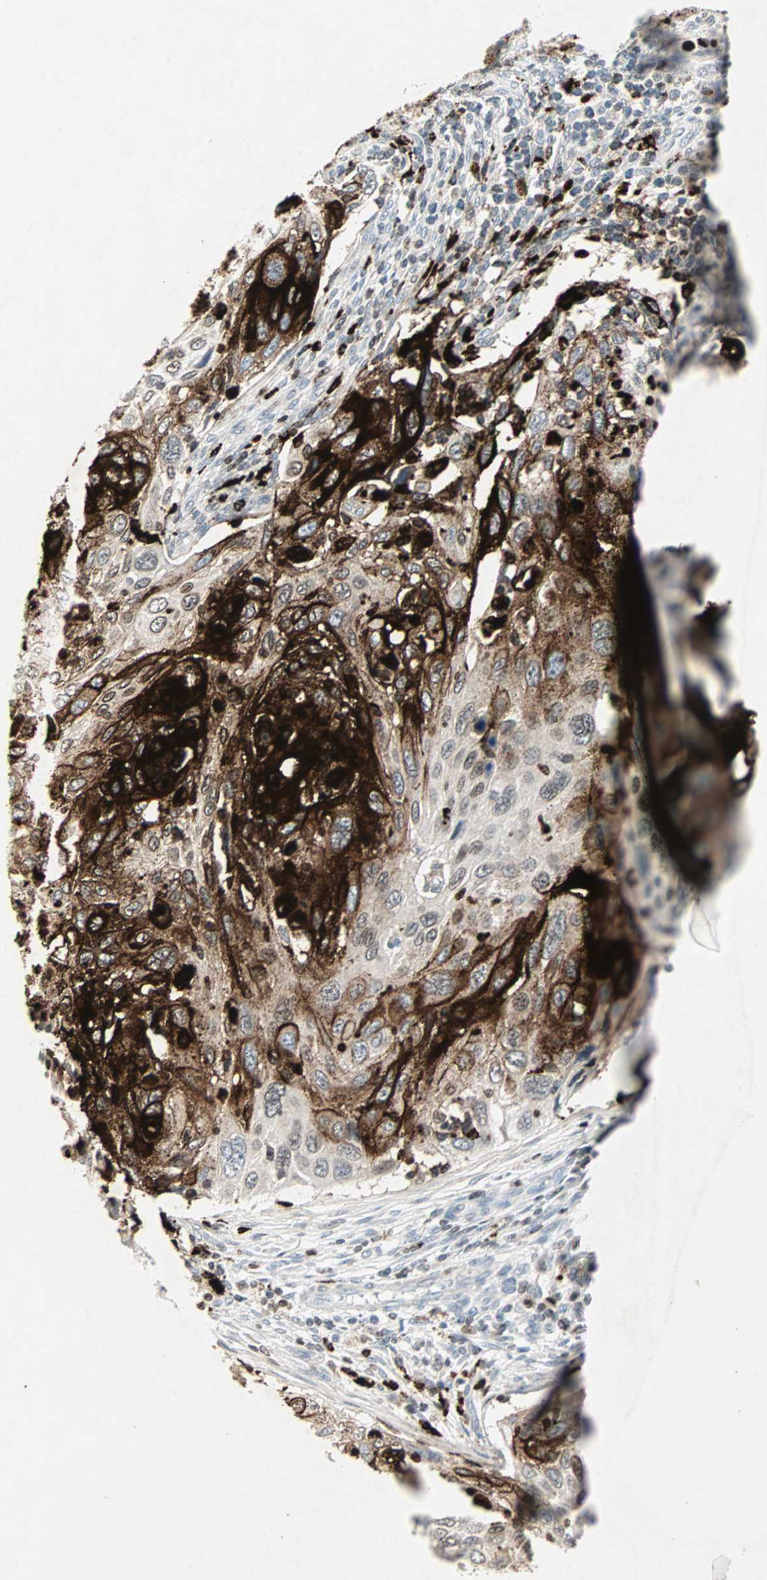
{"staining": {"intensity": "strong", "quantity": "25%-75%", "location": "cytoplasmic/membranous"}, "tissue": "cervical cancer", "cell_type": "Tumor cells", "image_type": "cancer", "snomed": [{"axis": "morphology", "description": "Squamous cell carcinoma, NOS"}, {"axis": "topography", "description": "Cervix"}], "caption": "Squamous cell carcinoma (cervical) stained for a protein (brown) demonstrates strong cytoplasmic/membranous positive staining in about 25%-75% of tumor cells.", "gene": "CEACAM6", "patient": {"sex": "female", "age": 70}}